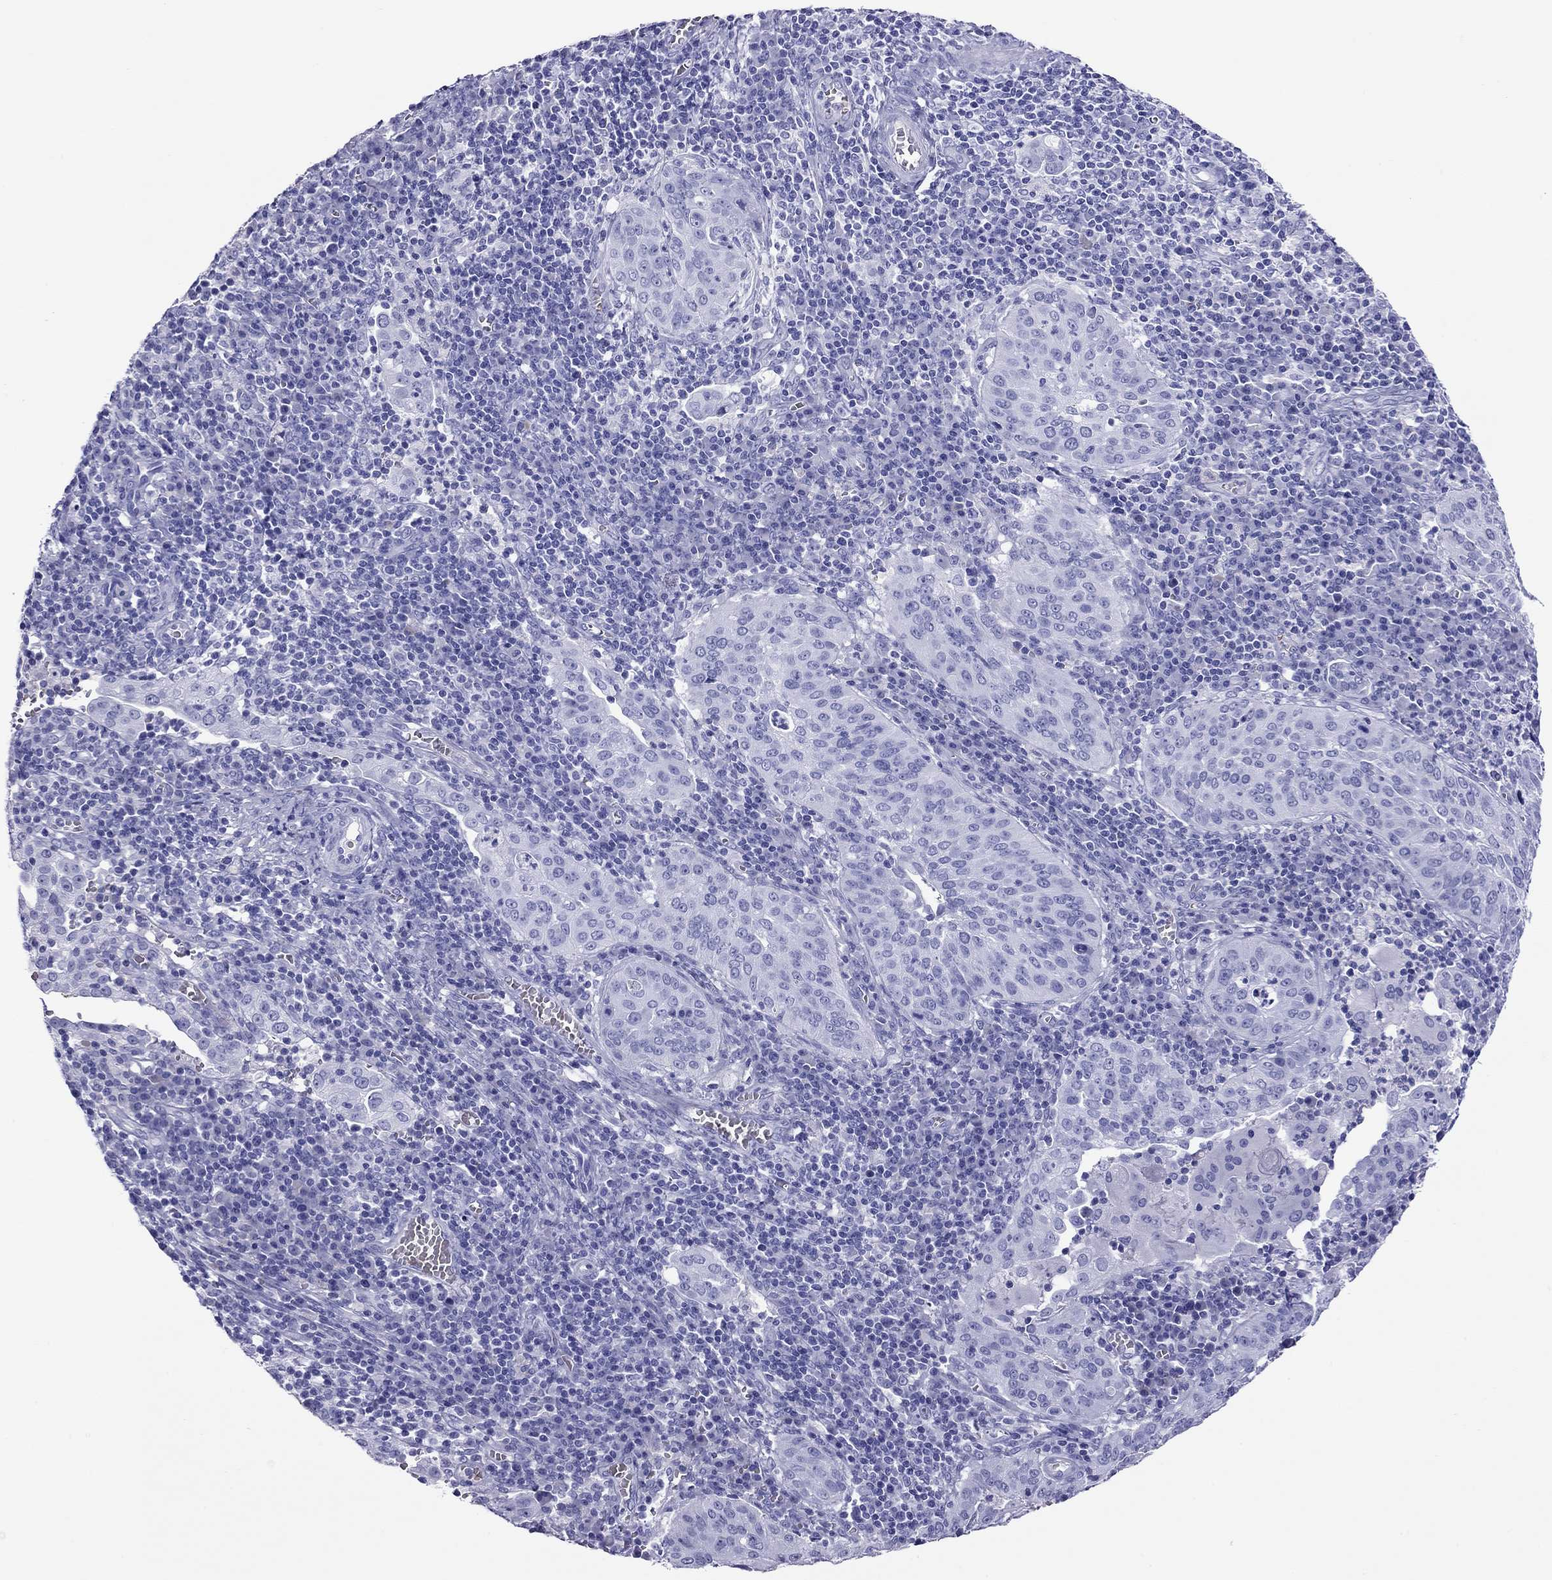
{"staining": {"intensity": "negative", "quantity": "none", "location": "none"}, "tissue": "cervical cancer", "cell_type": "Tumor cells", "image_type": "cancer", "snomed": [{"axis": "morphology", "description": "Squamous cell carcinoma, NOS"}, {"axis": "topography", "description": "Cervix"}], "caption": "Immunohistochemistry (IHC) of human cervical squamous cell carcinoma demonstrates no expression in tumor cells.", "gene": "PTPRN", "patient": {"sex": "female", "age": 39}}